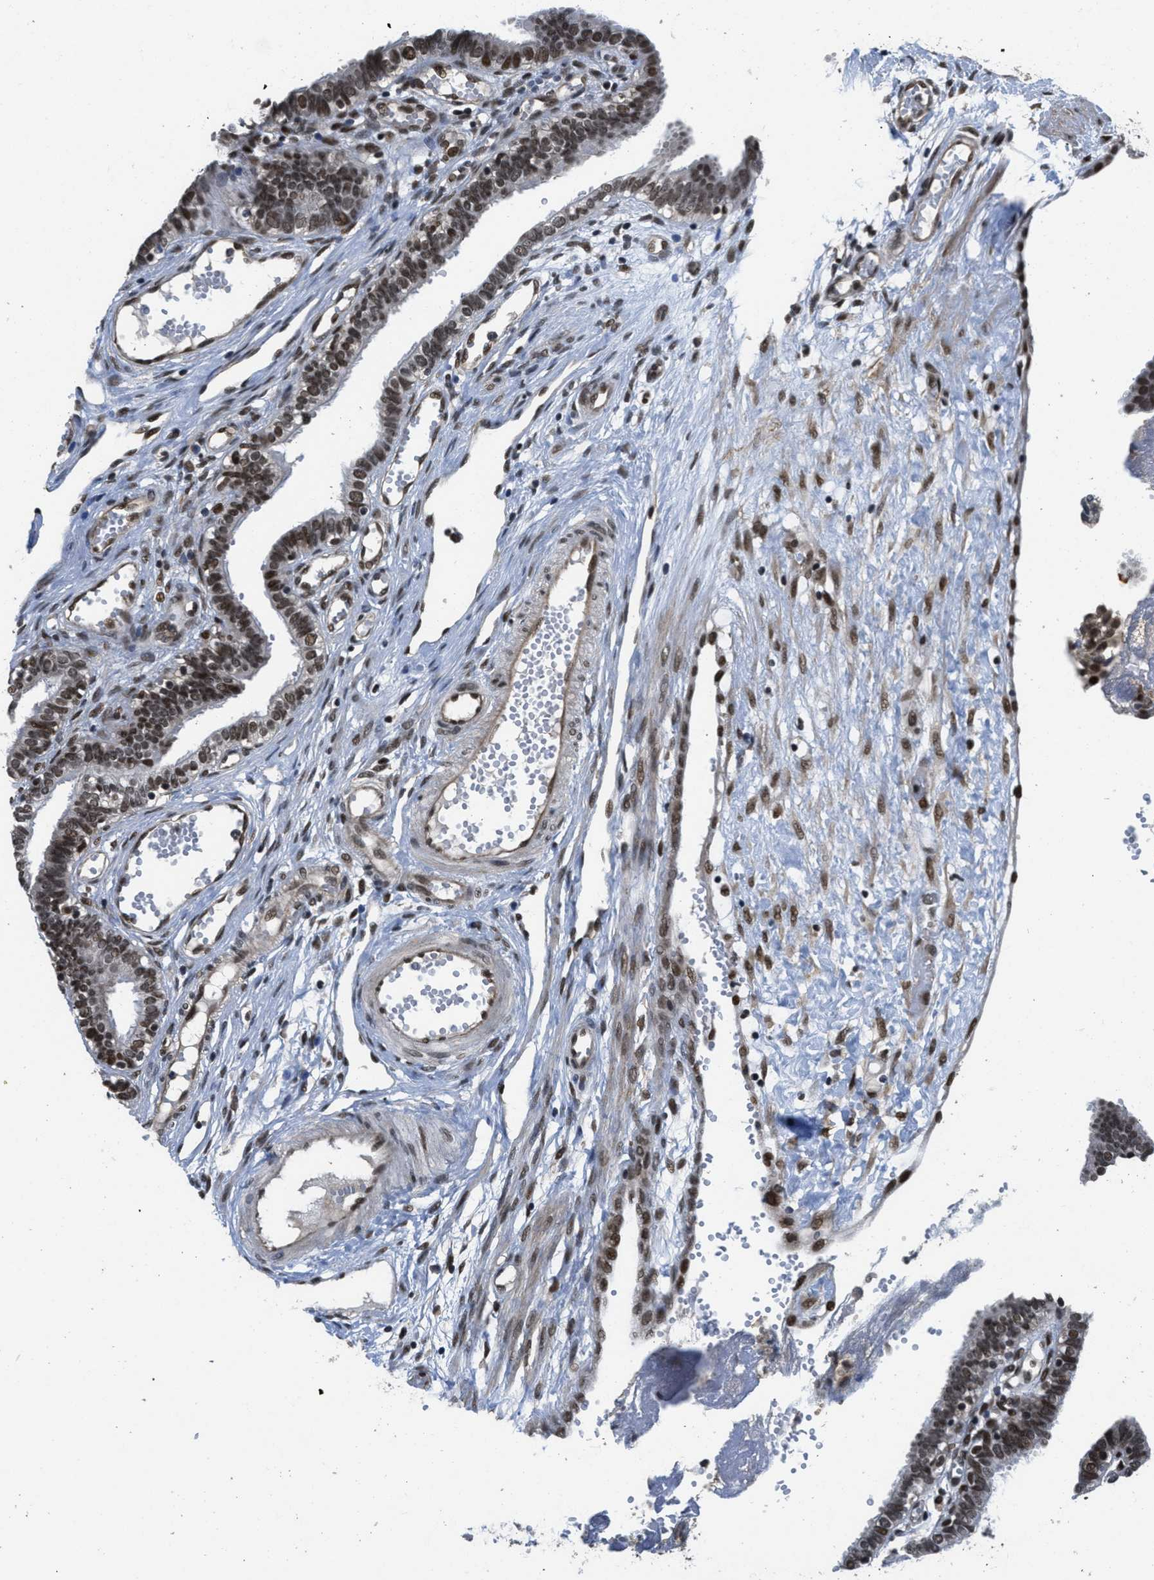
{"staining": {"intensity": "moderate", "quantity": ">75%", "location": "nuclear"}, "tissue": "fallopian tube", "cell_type": "Glandular cells", "image_type": "normal", "snomed": [{"axis": "morphology", "description": "Normal tissue, NOS"}, {"axis": "topography", "description": "Fallopian tube"}, {"axis": "topography", "description": "Placenta"}], "caption": "The image reveals staining of benign fallopian tube, revealing moderate nuclear protein staining (brown color) within glandular cells. (Brightfield microscopy of DAB IHC at high magnification).", "gene": "CUL4B", "patient": {"sex": "female", "age": 34}}